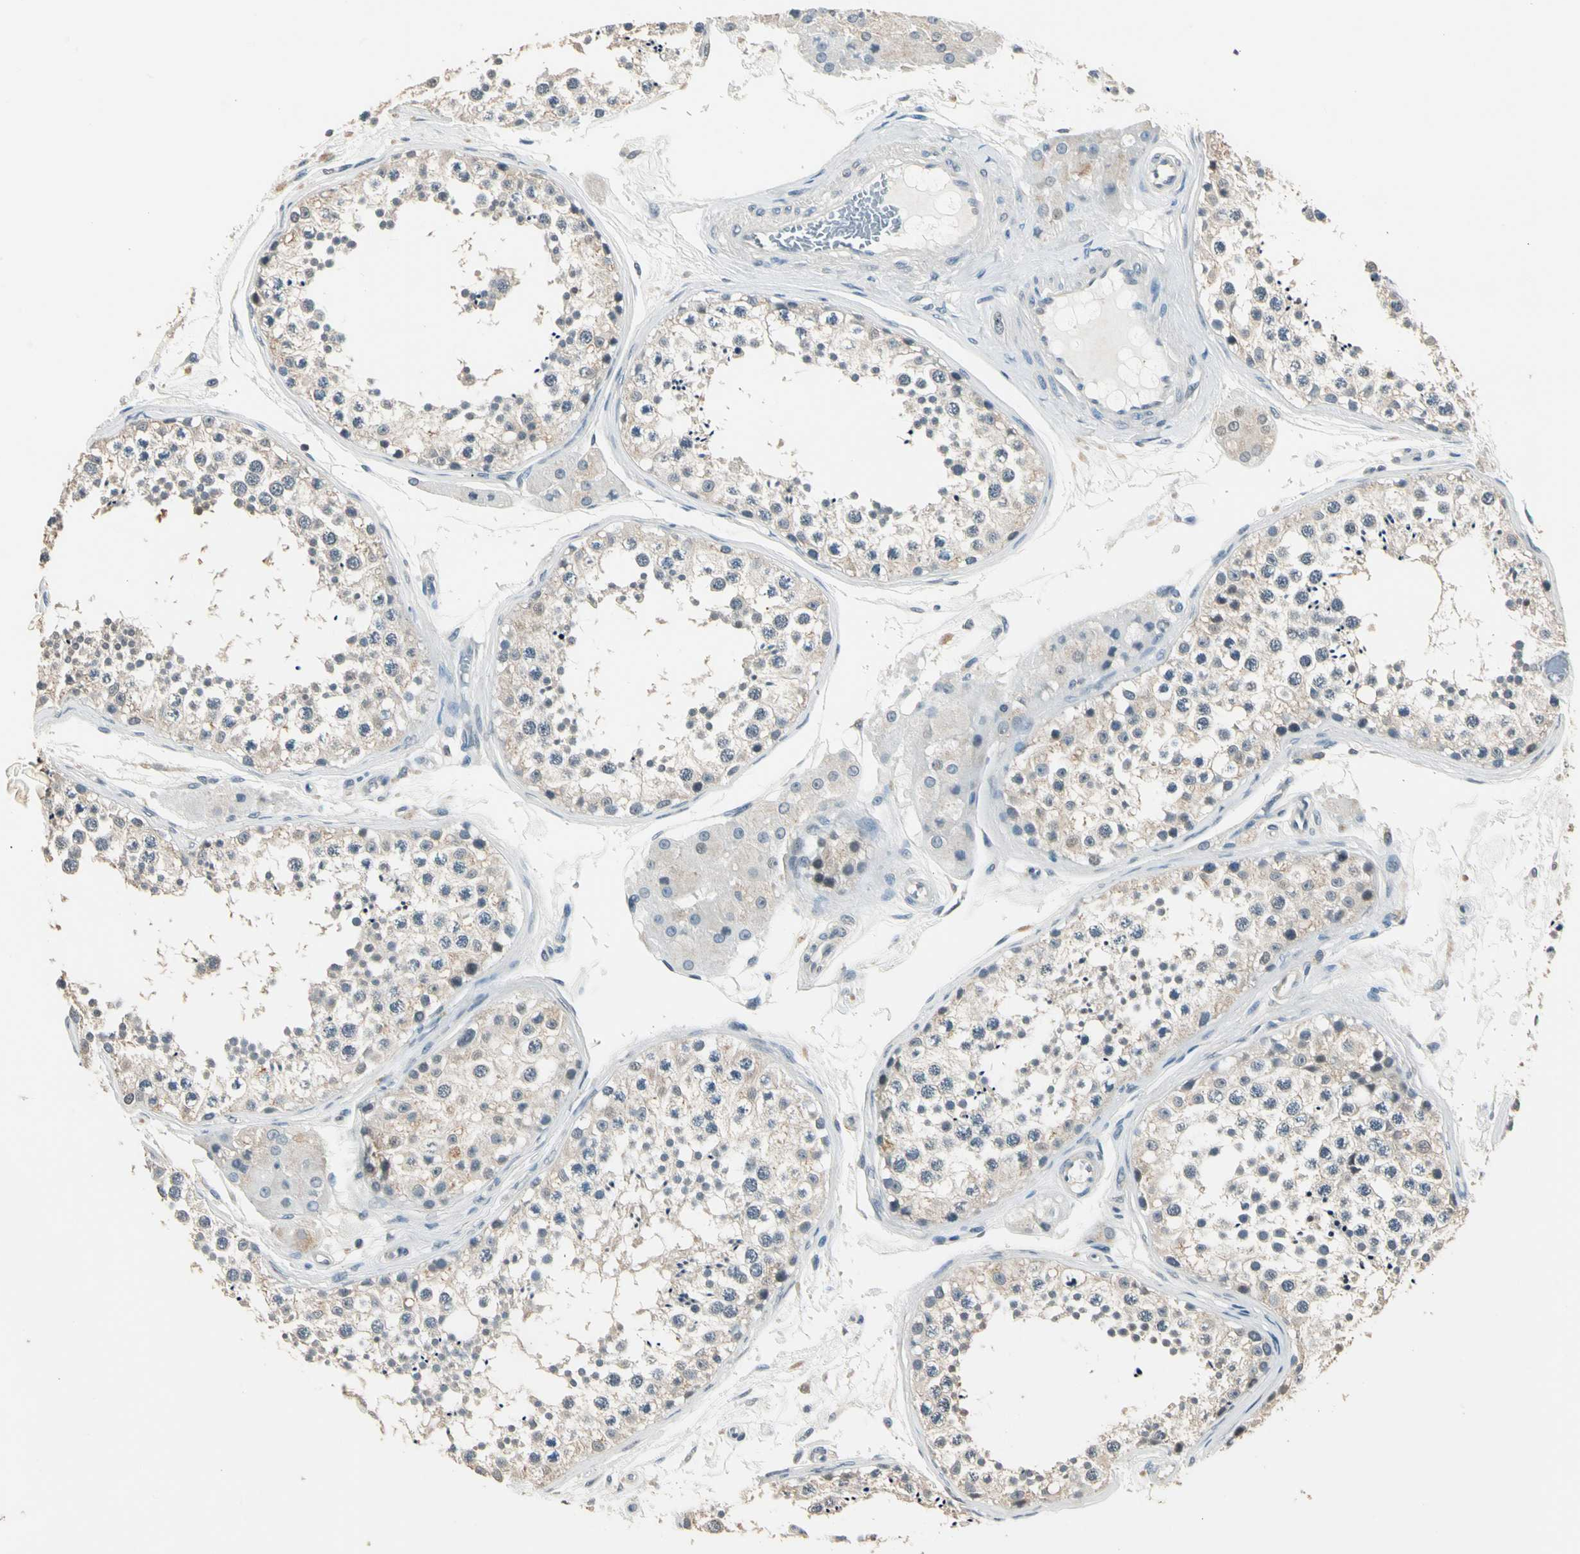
{"staining": {"intensity": "weak", "quantity": "25%-75%", "location": "cytoplasmic/membranous"}, "tissue": "testis", "cell_type": "Cells in seminiferous ducts", "image_type": "normal", "snomed": [{"axis": "morphology", "description": "Normal tissue, NOS"}, {"axis": "topography", "description": "Testis"}], "caption": "The micrograph demonstrates staining of benign testis, revealing weak cytoplasmic/membranous protein positivity (brown color) within cells in seminiferous ducts.", "gene": "MAP3K7", "patient": {"sex": "male", "age": 57}}